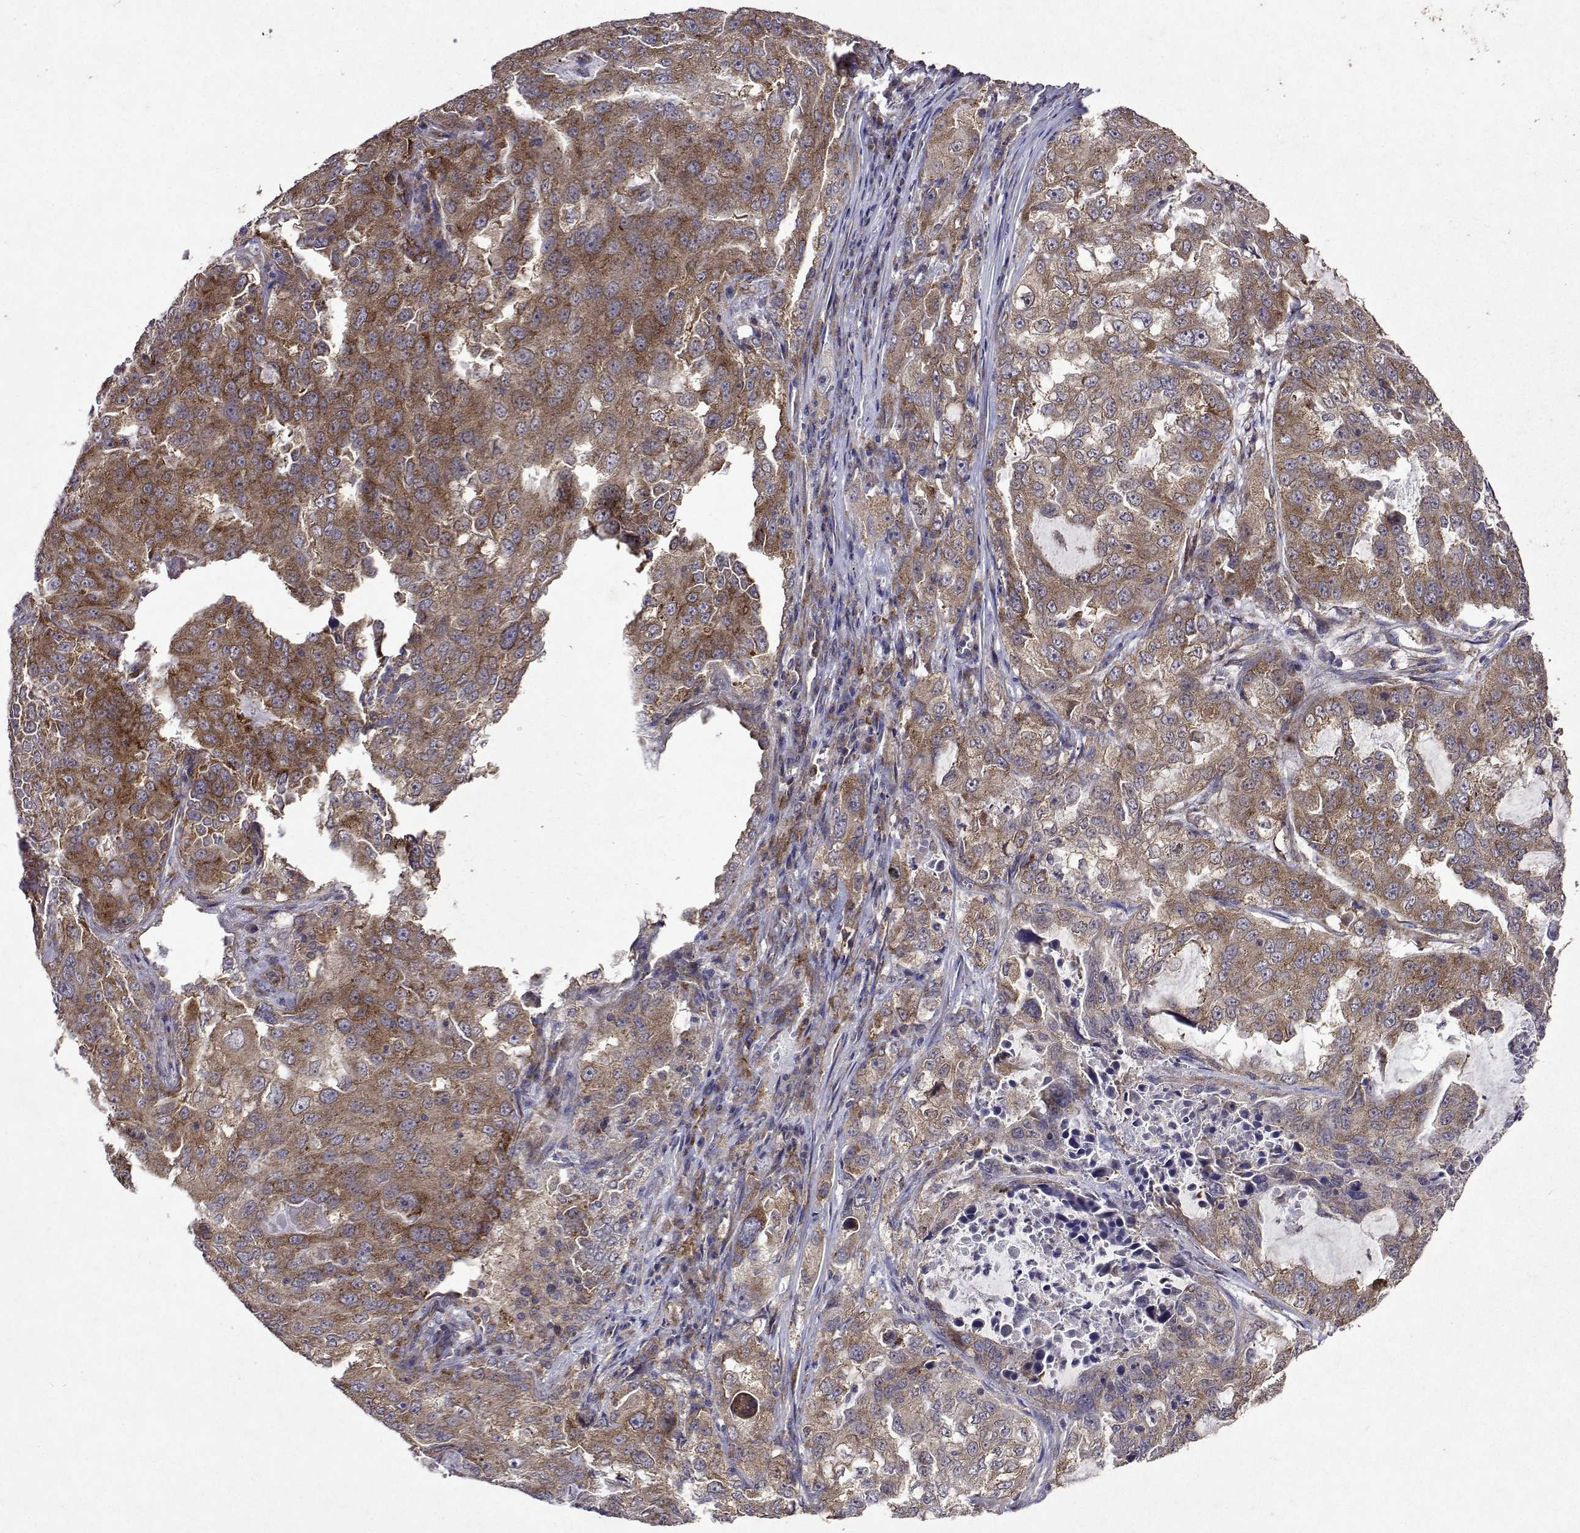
{"staining": {"intensity": "moderate", "quantity": ">75%", "location": "cytoplasmic/membranous"}, "tissue": "lung cancer", "cell_type": "Tumor cells", "image_type": "cancer", "snomed": [{"axis": "morphology", "description": "Adenocarcinoma, NOS"}, {"axis": "topography", "description": "Lung"}], "caption": "Lung adenocarcinoma stained with a protein marker exhibits moderate staining in tumor cells.", "gene": "TARBP2", "patient": {"sex": "female", "age": 61}}